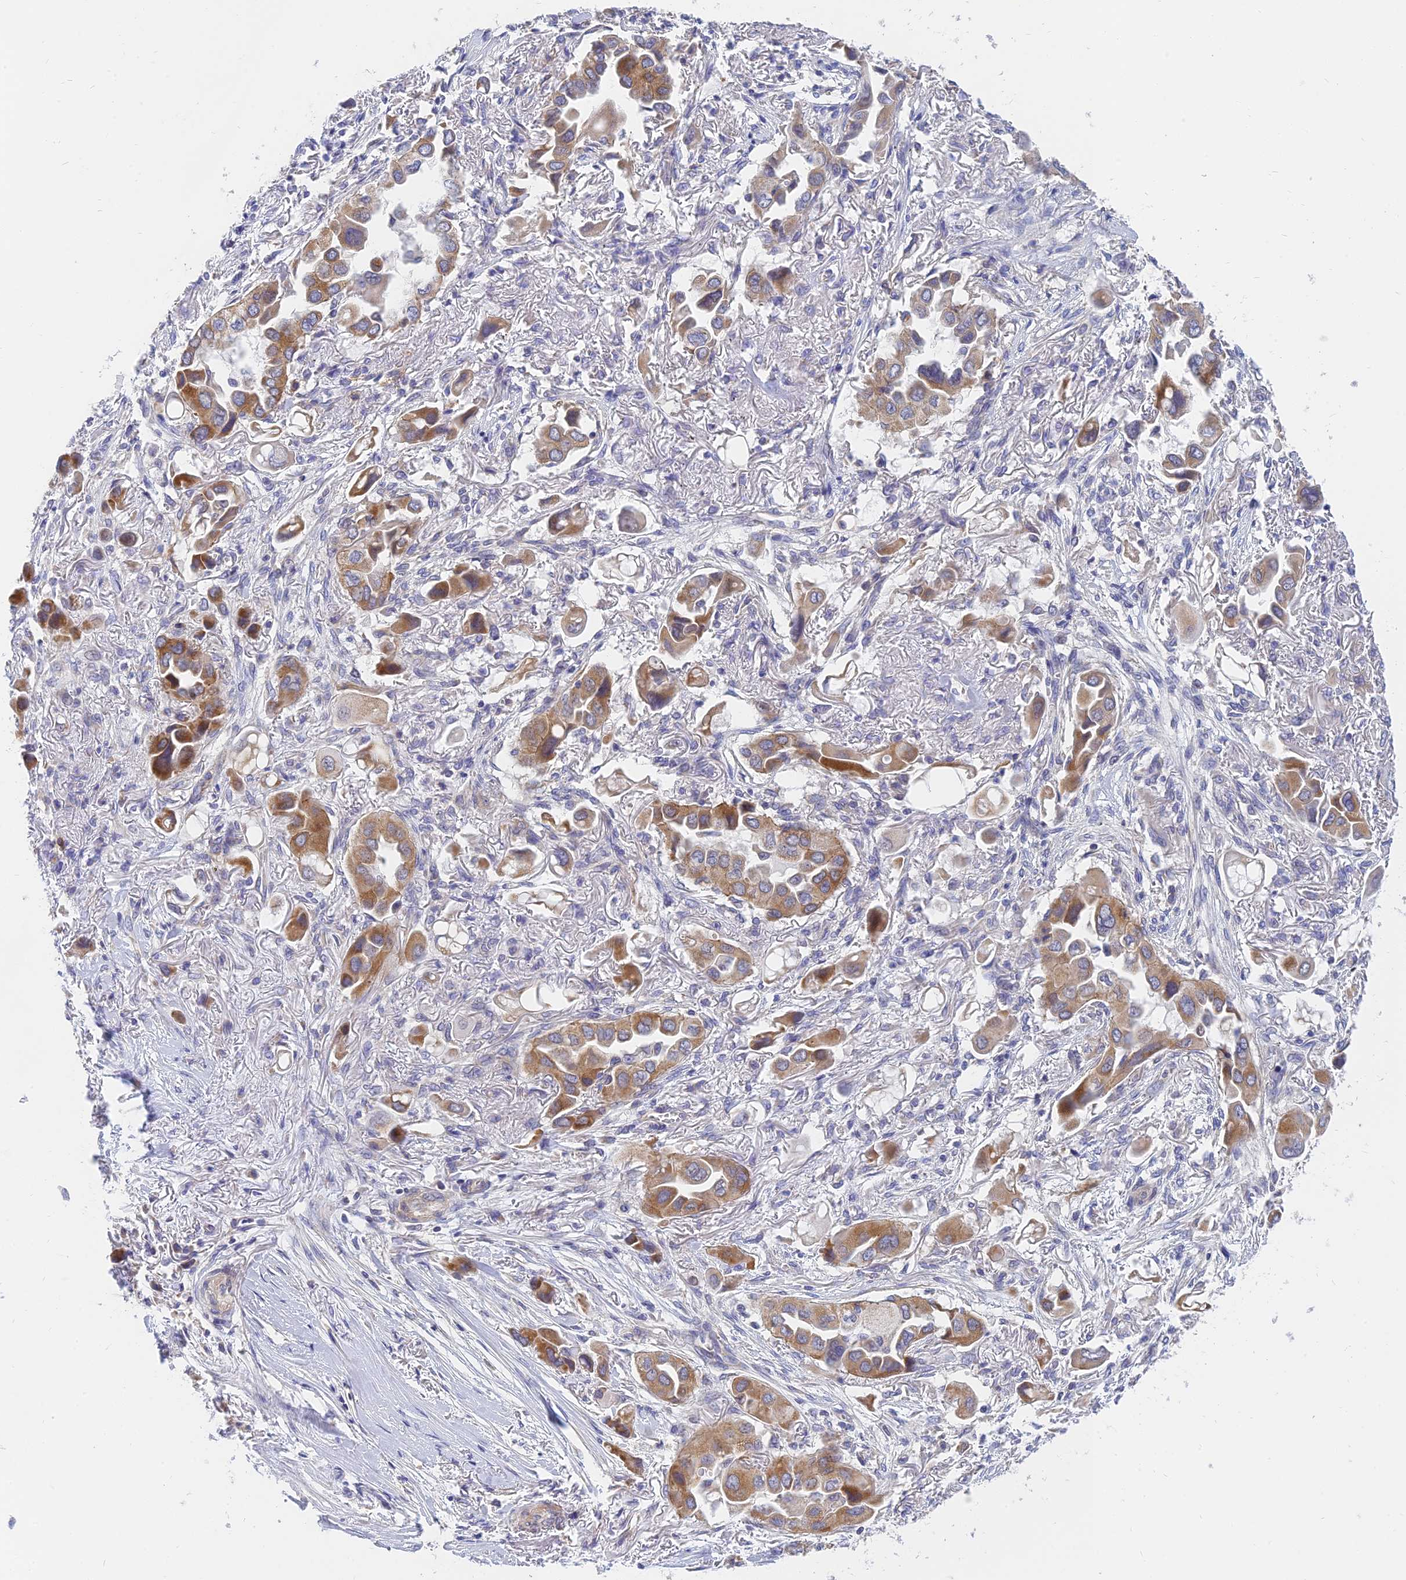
{"staining": {"intensity": "moderate", "quantity": "25%-75%", "location": "cytoplasmic/membranous"}, "tissue": "lung cancer", "cell_type": "Tumor cells", "image_type": "cancer", "snomed": [{"axis": "morphology", "description": "Adenocarcinoma, NOS"}, {"axis": "topography", "description": "Lung"}], "caption": "Approximately 25%-75% of tumor cells in lung cancer display moderate cytoplasmic/membranous protein positivity as visualized by brown immunohistochemical staining.", "gene": "MRPL15", "patient": {"sex": "female", "age": 76}}